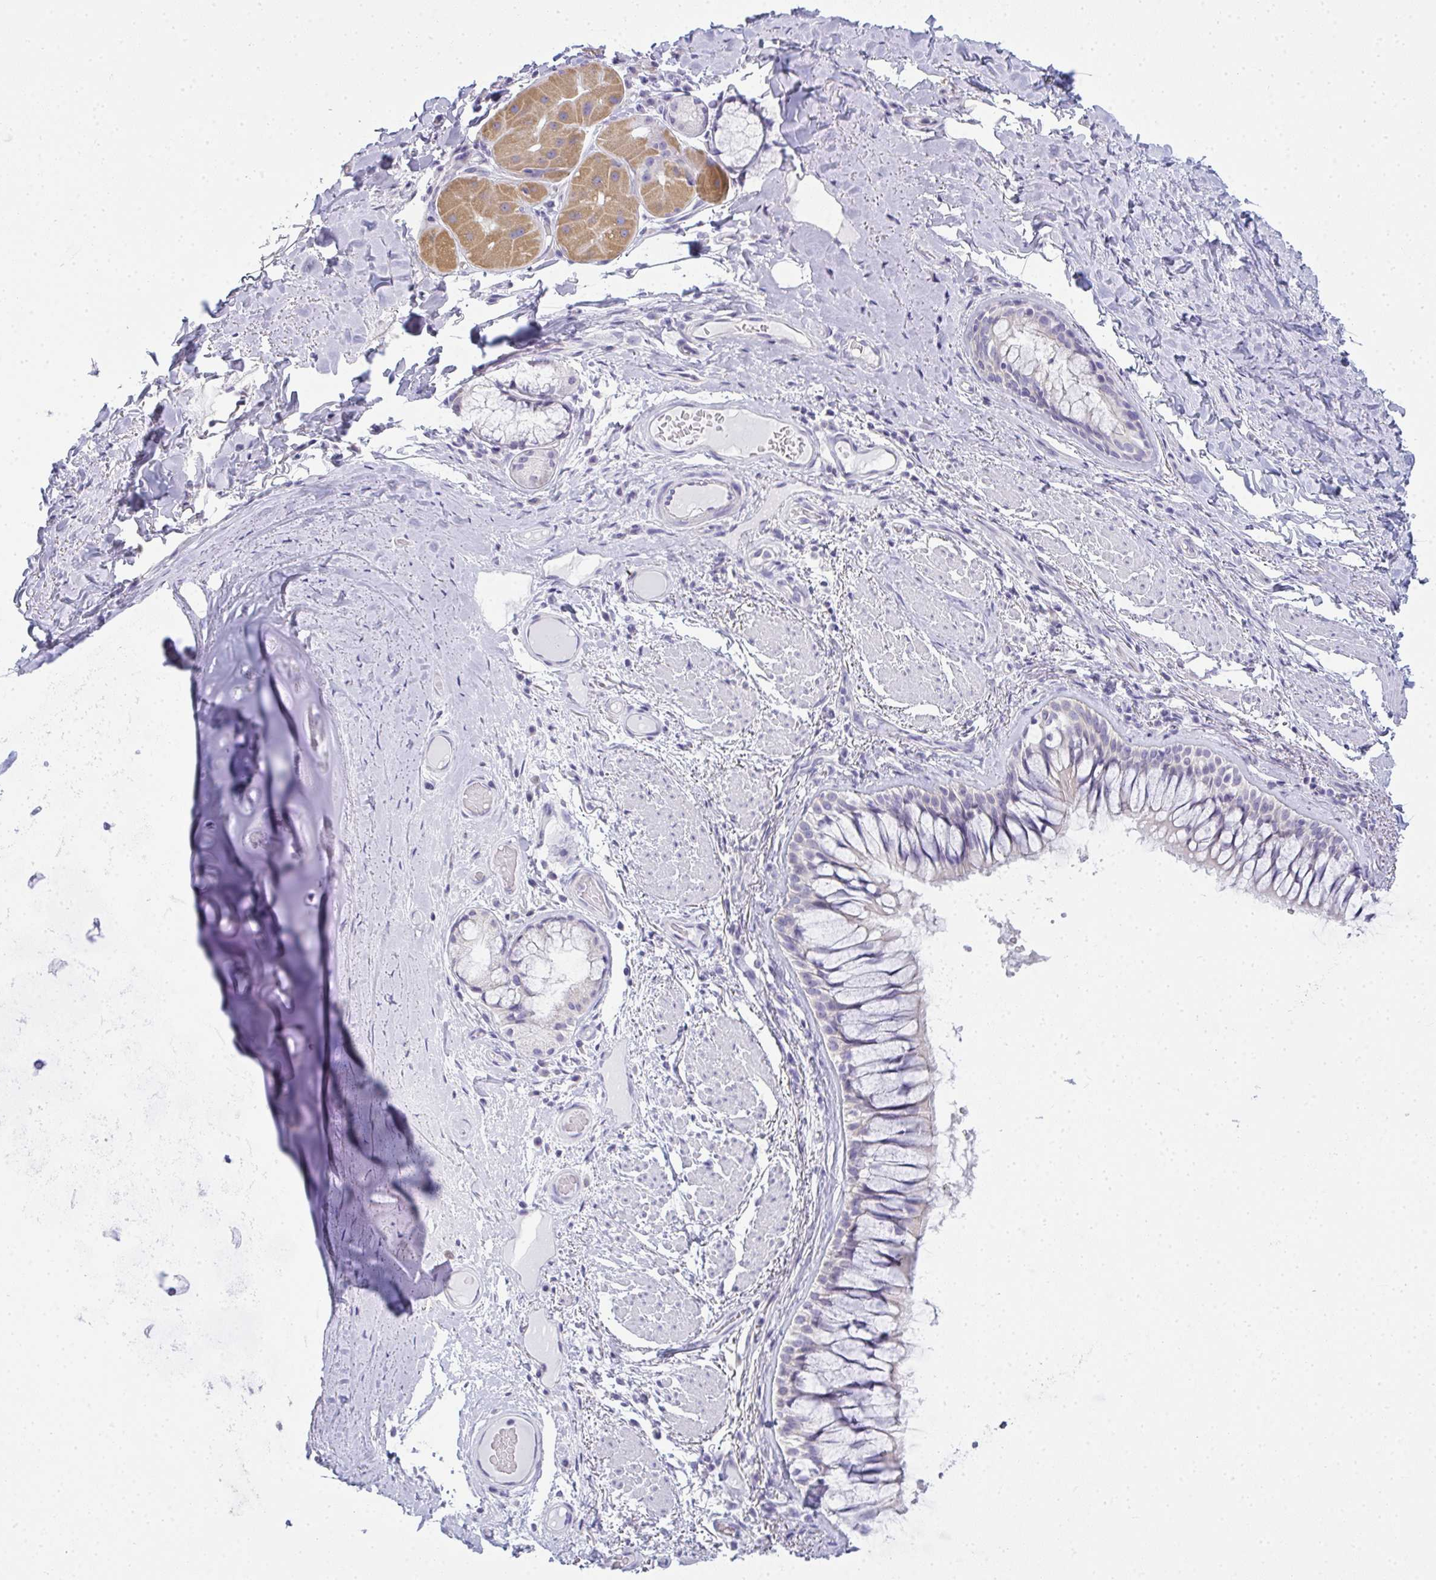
{"staining": {"intensity": "negative", "quantity": "none", "location": "none"}, "tissue": "adipose tissue", "cell_type": "Adipocytes", "image_type": "normal", "snomed": [{"axis": "morphology", "description": "Normal tissue, NOS"}, {"axis": "topography", "description": "Cartilage tissue"}, {"axis": "topography", "description": "Bronchus"}], "caption": "Adipocytes show no significant positivity in benign adipose tissue. Brightfield microscopy of immunohistochemistry (IHC) stained with DAB (brown) and hematoxylin (blue), captured at high magnification.", "gene": "GSDMB", "patient": {"sex": "male", "age": 64}}